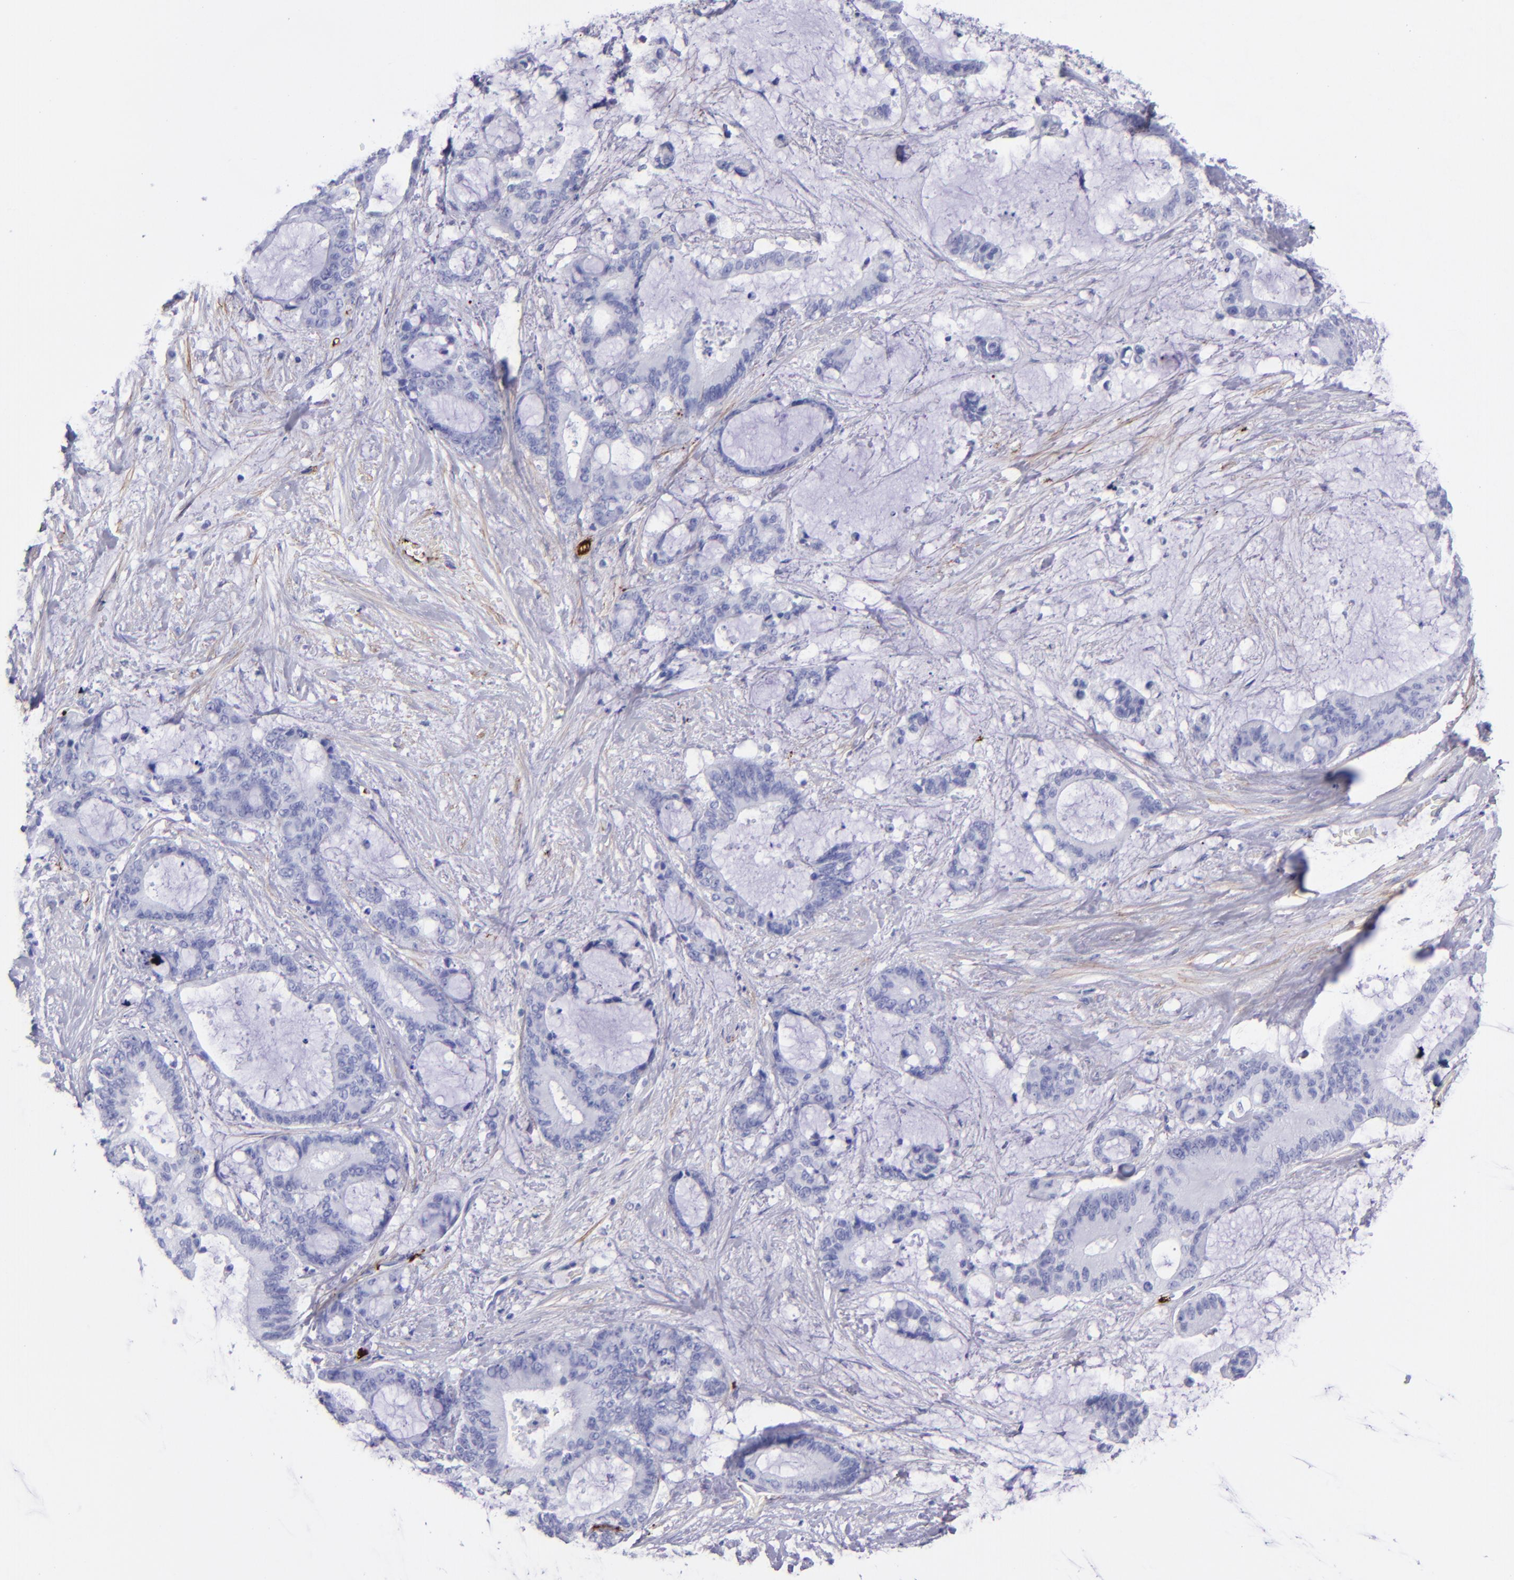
{"staining": {"intensity": "negative", "quantity": "none", "location": "none"}, "tissue": "liver cancer", "cell_type": "Tumor cells", "image_type": "cancer", "snomed": [{"axis": "morphology", "description": "Cholangiocarcinoma"}, {"axis": "topography", "description": "Liver"}], "caption": "Tumor cells are negative for brown protein staining in liver cancer (cholangiocarcinoma).", "gene": "EFCAB13", "patient": {"sex": "female", "age": 73}}